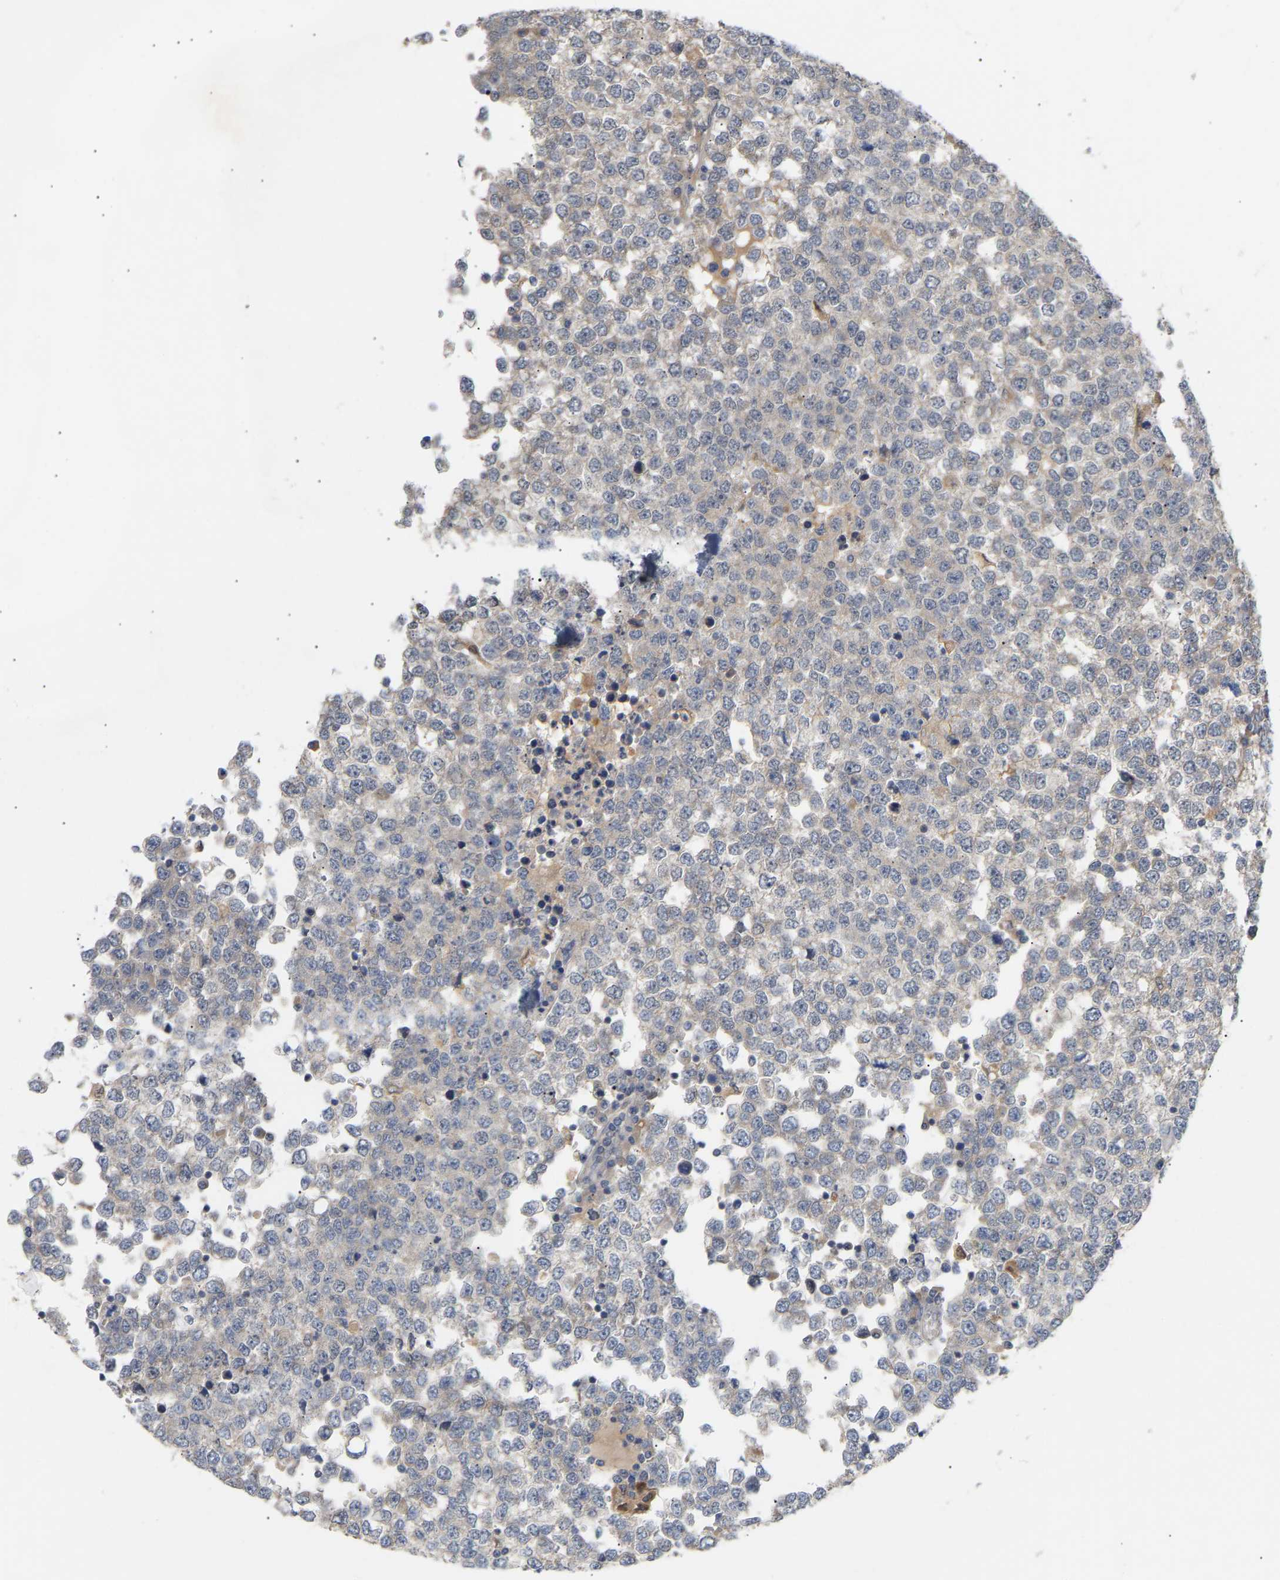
{"staining": {"intensity": "weak", "quantity": "<25%", "location": "cytoplasmic/membranous"}, "tissue": "testis cancer", "cell_type": "Tumor cells", "image_type": "cancer", "snomed": [{"axis": "morphology", "description": "Seminoma, NOS"}, {"axis": "topography", "description": "Testis"}], "caption": "IHC histopathology image of human testis cancer (seminoma) stained for a protein (brown), which displays no expression in tumor cells.", "gene": "TPMT", "patient": {"sex": "male", "age": 65}}